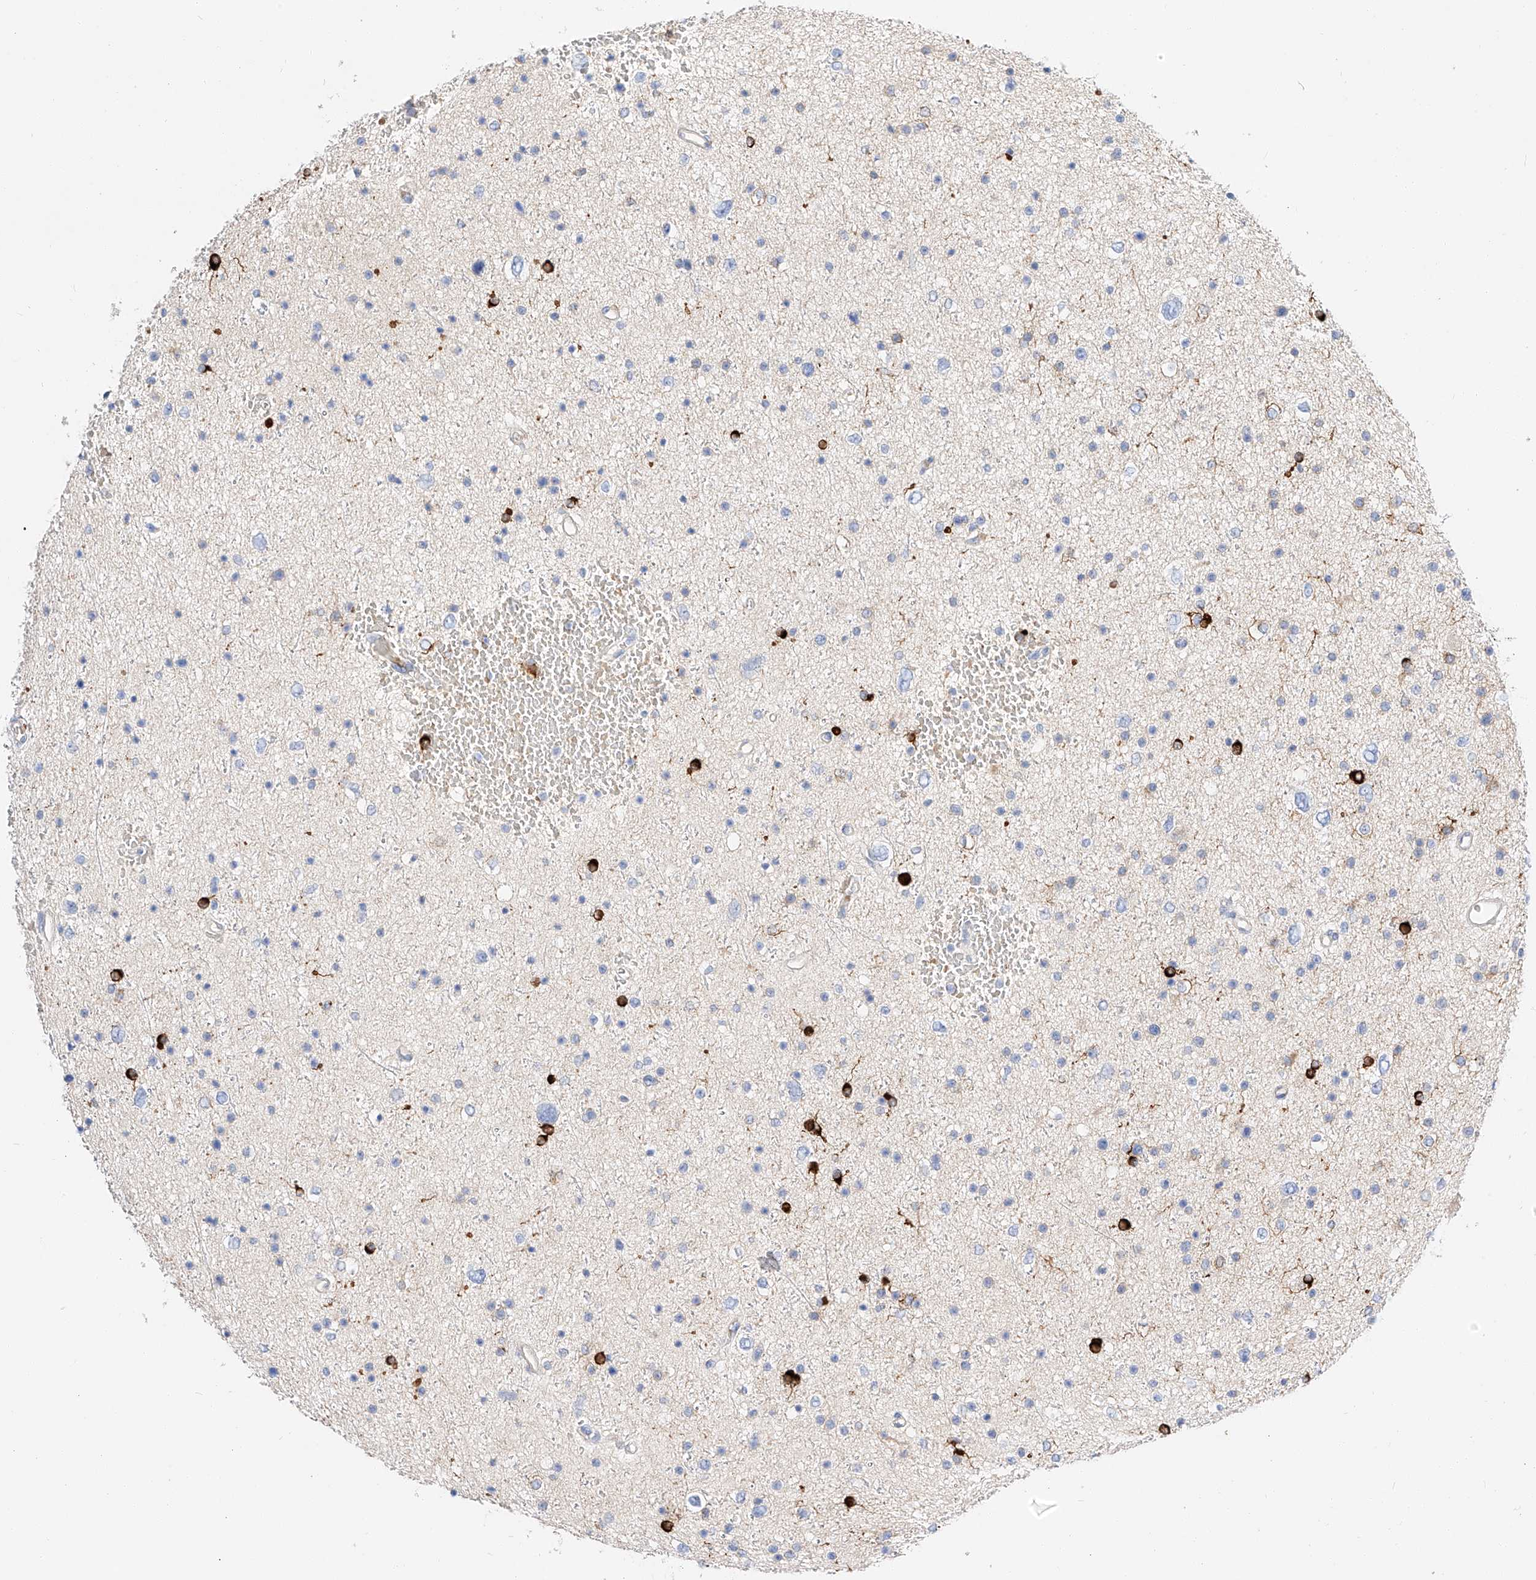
{"staining": {"intensity": "negative", "quantity": "none", "location": "none"}, "tissue": "glioma", "cell_type": "Tumor cells", "image_type": "cancer", "snomed": [{"axis": "morphology", "description": "Glioma, malignant, Low grade"}, {"axis": "topography", "description": "Brain"}], "caption": "Human low-grade glioma (malignant) stained for a protein using immunohistochemistry (IHC) exhibits no staining in tumor cells.", "gene": "MAP7", "patient": {"sex": "female", "age": 37}}